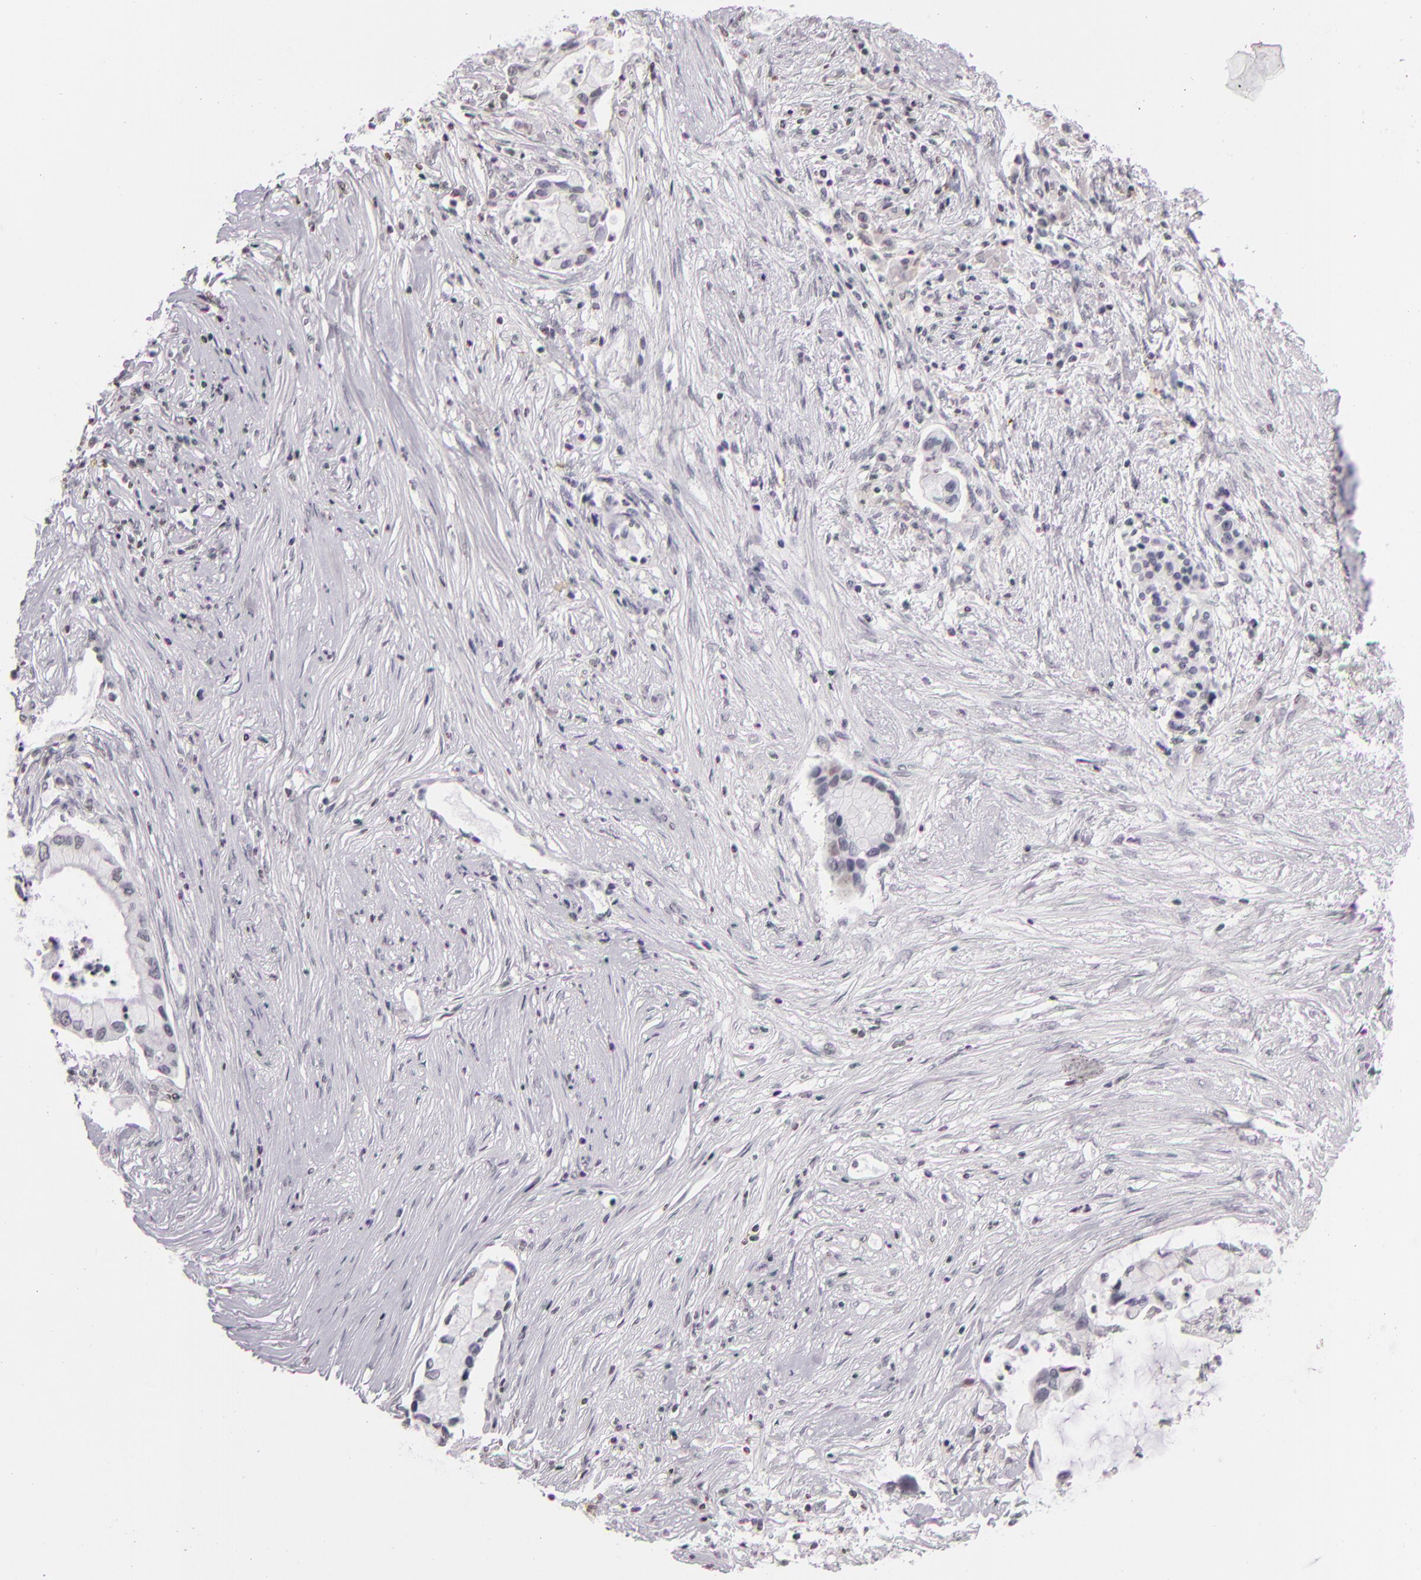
{"staining": {"intensity": "negative", "quantity": "none", "location": "none"}, "tissue": "pancreatic cancer", "cell_type": "Tumor cells", "image_type": "cancer", "snomed": [{"axis": "morphology", "description": "Adenocarcinoma, NOS"}, {"axis": "topography", "description": "Pancreas"}], "caption": "Adenocarcinoma (pancreatic) was stained to show a protein in brown. There is no significant positivity in tumor cells.", "gene": "CD40", "patient": {"sex": "female", "age": 59}}